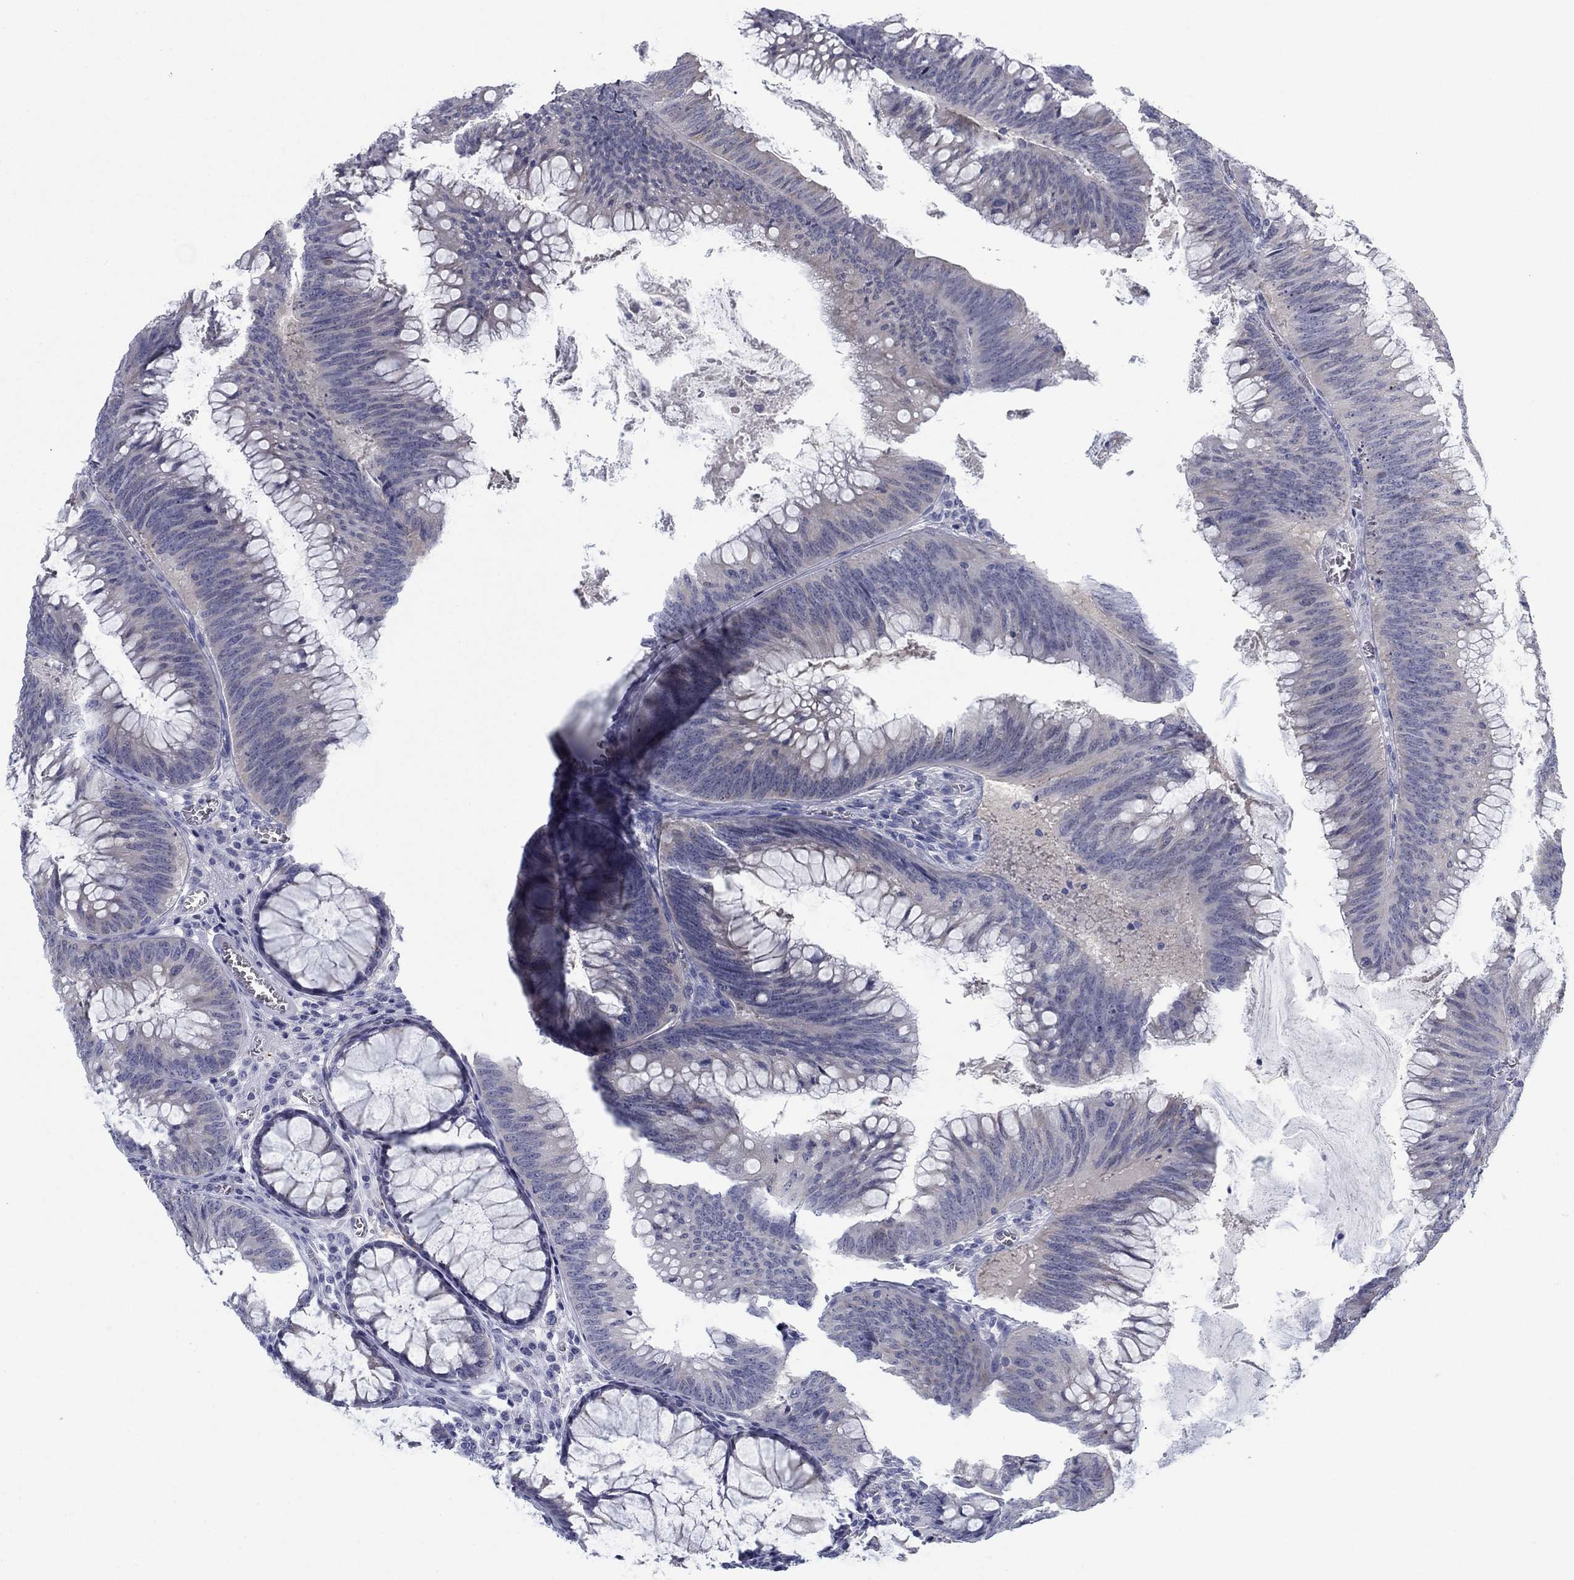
{"staining": {"intensity": "negative", "quantity": "none", "location": "none"}, "tissue": "colorectal cancer", "cell_type": "Tumor cells", "image_type": "cancer", "snomed": [{"axis": "morphology", "description": "Adenocarcinoma, NOS"}, {"axis": "topography", "description": "Rectum"}], "caption": "Immunohistochemistry (IHC) image of human colorectal cancer (adenocarcinoma) stained for a protein (brown), which exhibits no expression in tumor cells.", "gene": "DNAL1", "patient": {"sex": "female", "age": 72}}